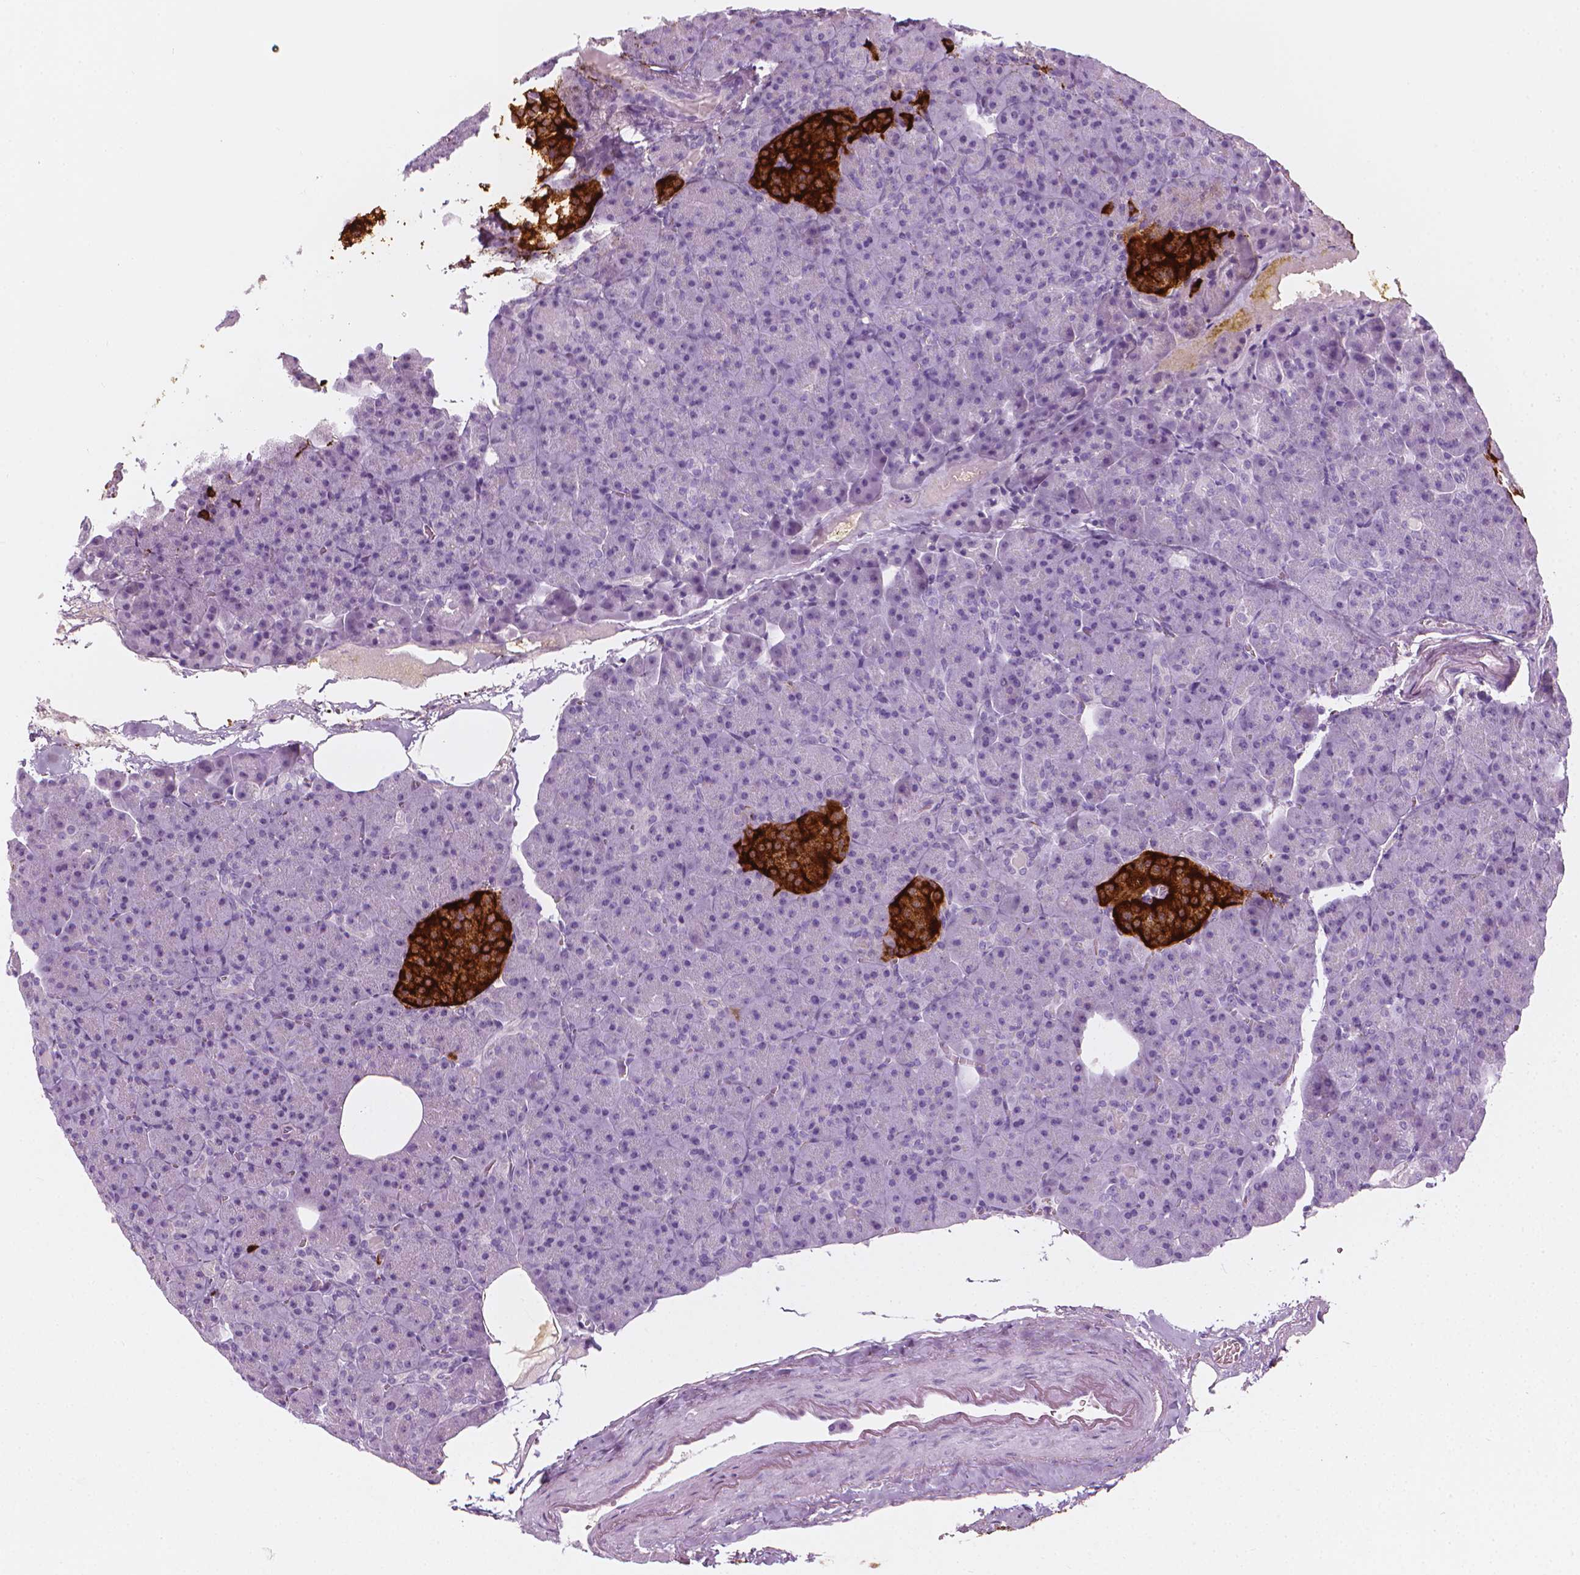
{"staining": {"intensity": "negative", "quantity": "none", "location": "none"}, "tissue": "pancreas", "cell_type": "Exocrine glandular cells", "image_type": "normal", "snomed": [{"axis": "morphology", "description": "Normal tissue, NOS"}, {"axis": "topography", "description": "Pancreas"}], "caption": "Immunohistochemistry of unremarkable human pancreas reveals no staining in exocrine glandular cells.", "gene": "SCG3", "patient": {"sex": "female", "age": 74}}